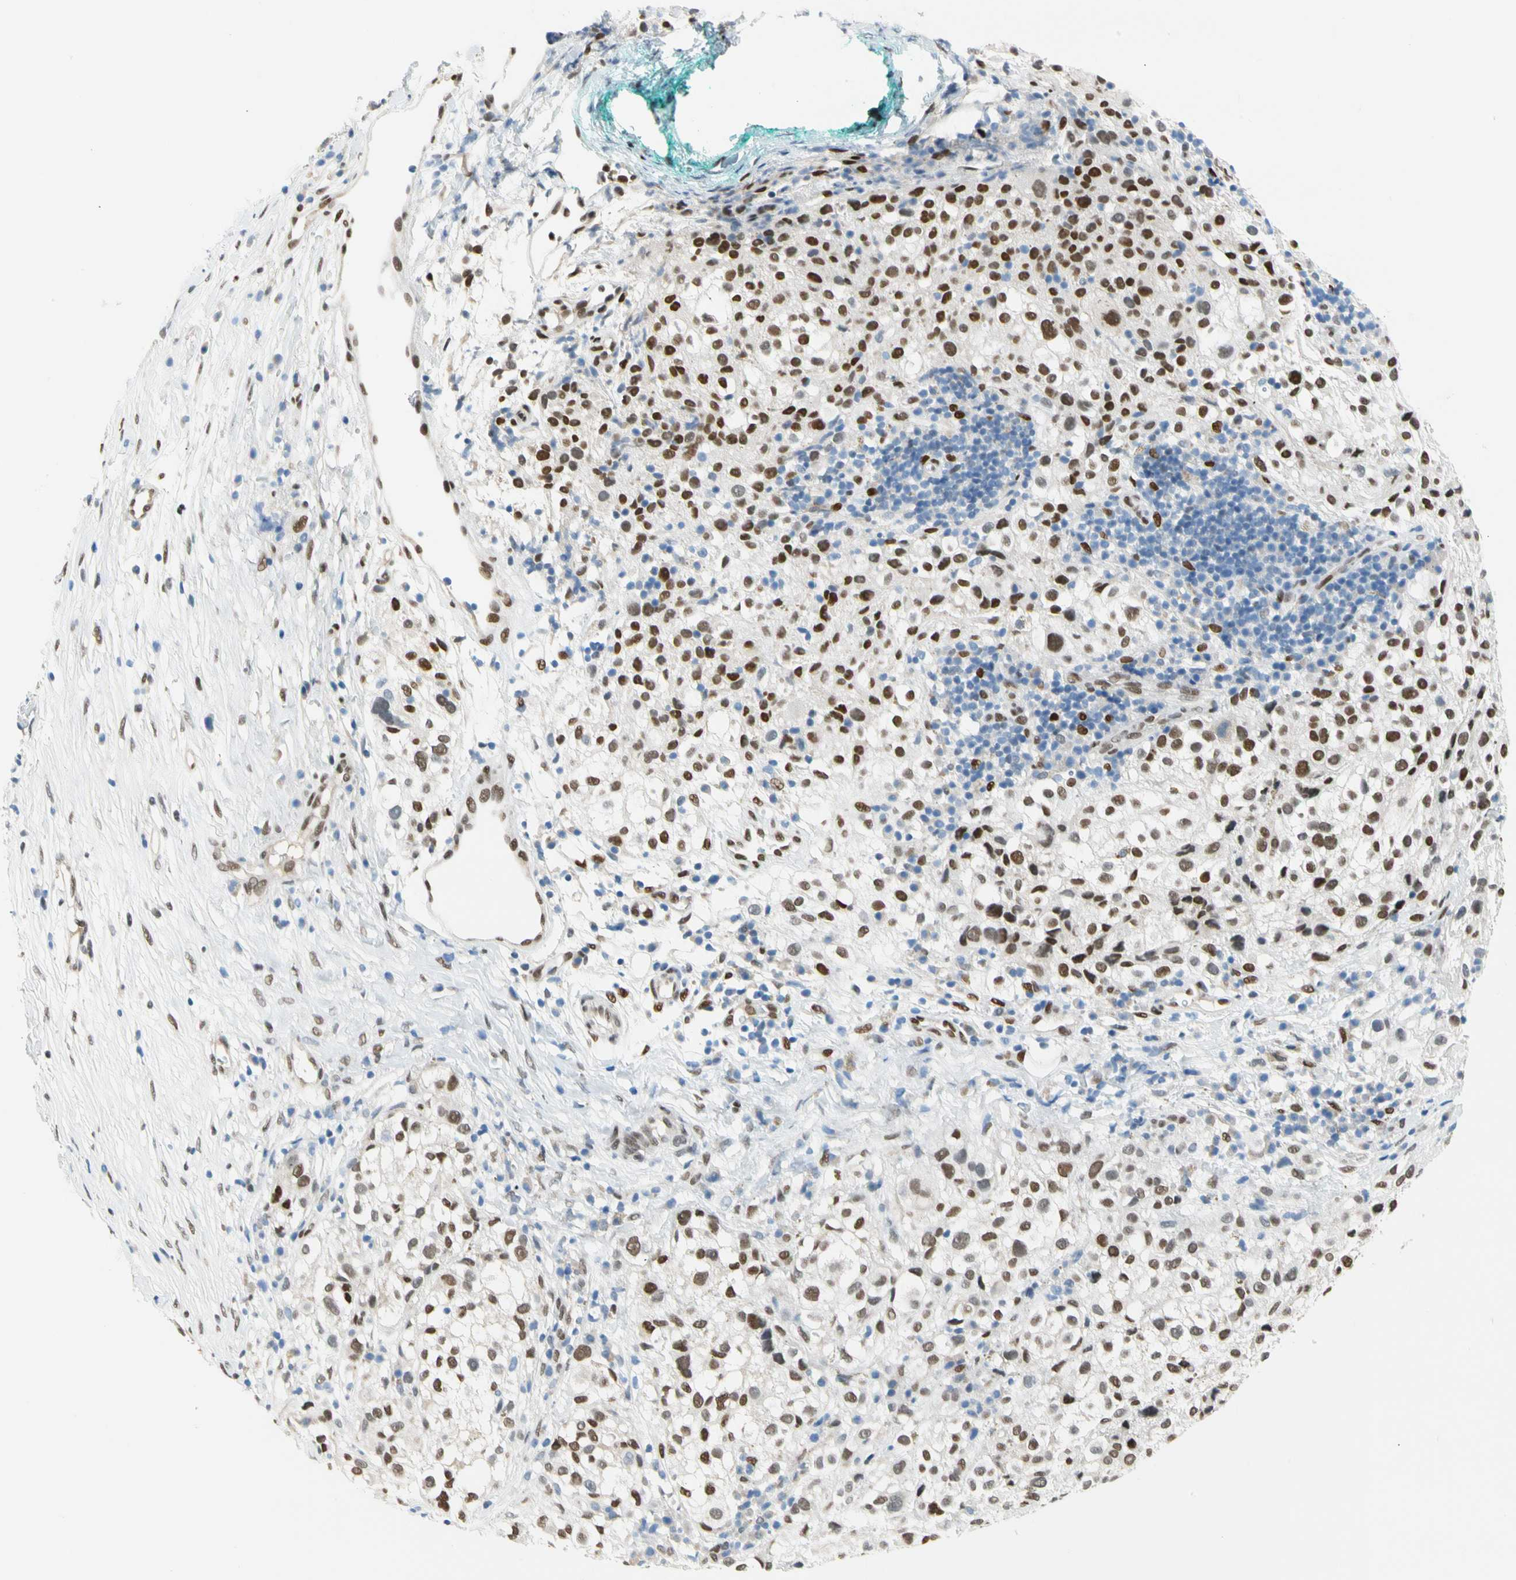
{"staining": {"intensity": "moderate", "quantity": ">75%", "location": "nuclear"}, "tissue": "melanoma", "cell_type": "Tumor cells", "image_type": "cancer", "snomed": [{"axis": "morphology", "description": "Necrosis, NOS"}, {"axis": "morphology", "description": "Malignant melanoma, NOS"}, {"axis": "topography", "description": "Skin"}], "caption": "Protein expression analysis of malignant melanoma exhibits moderate nuclear expression in approximately >75% of tumor cells.", "gene": "NFIA", "patient": {"sex": "female", "age": 87}}